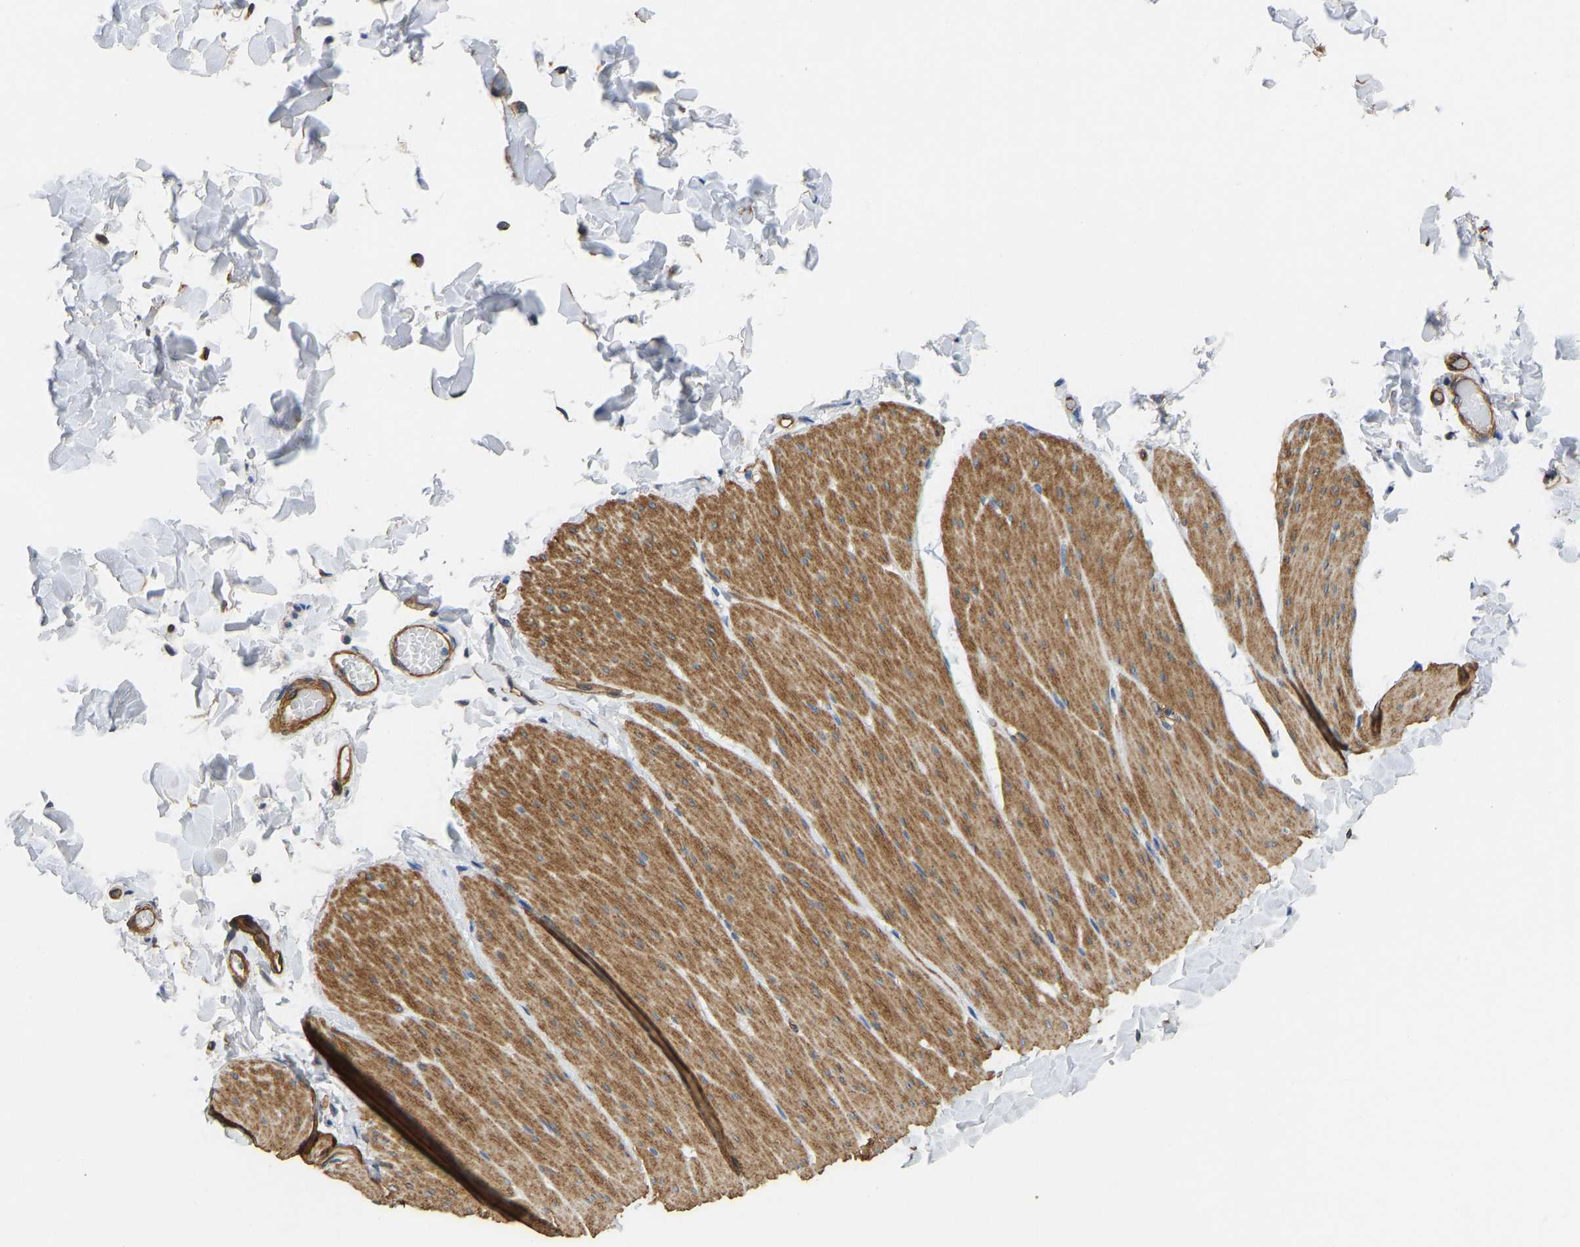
{"staining": {"intensity": "moderate", "quantity": ">75%", "location": "cytoplasmic/membranous"}, "tissue": "smooth muscle", "cell_type": "Smooth muscle cells", "image_type": "normal", "snomed": [{"axis": "morphology", "description": "Normal tissue, NOS"}, {"axis": "topography", "description": "Smooth muscle"}, {"axis": "topography", "description": "Colon"}], "caption": "DAB immunohistochemical staining of normal smooth muscle reveals moderate cytoplasmic/membranous protein staining in about >75% of smooth muscle cells.", "gene": "ELMO2", "patient": {"sex": "male", "age": 67}}